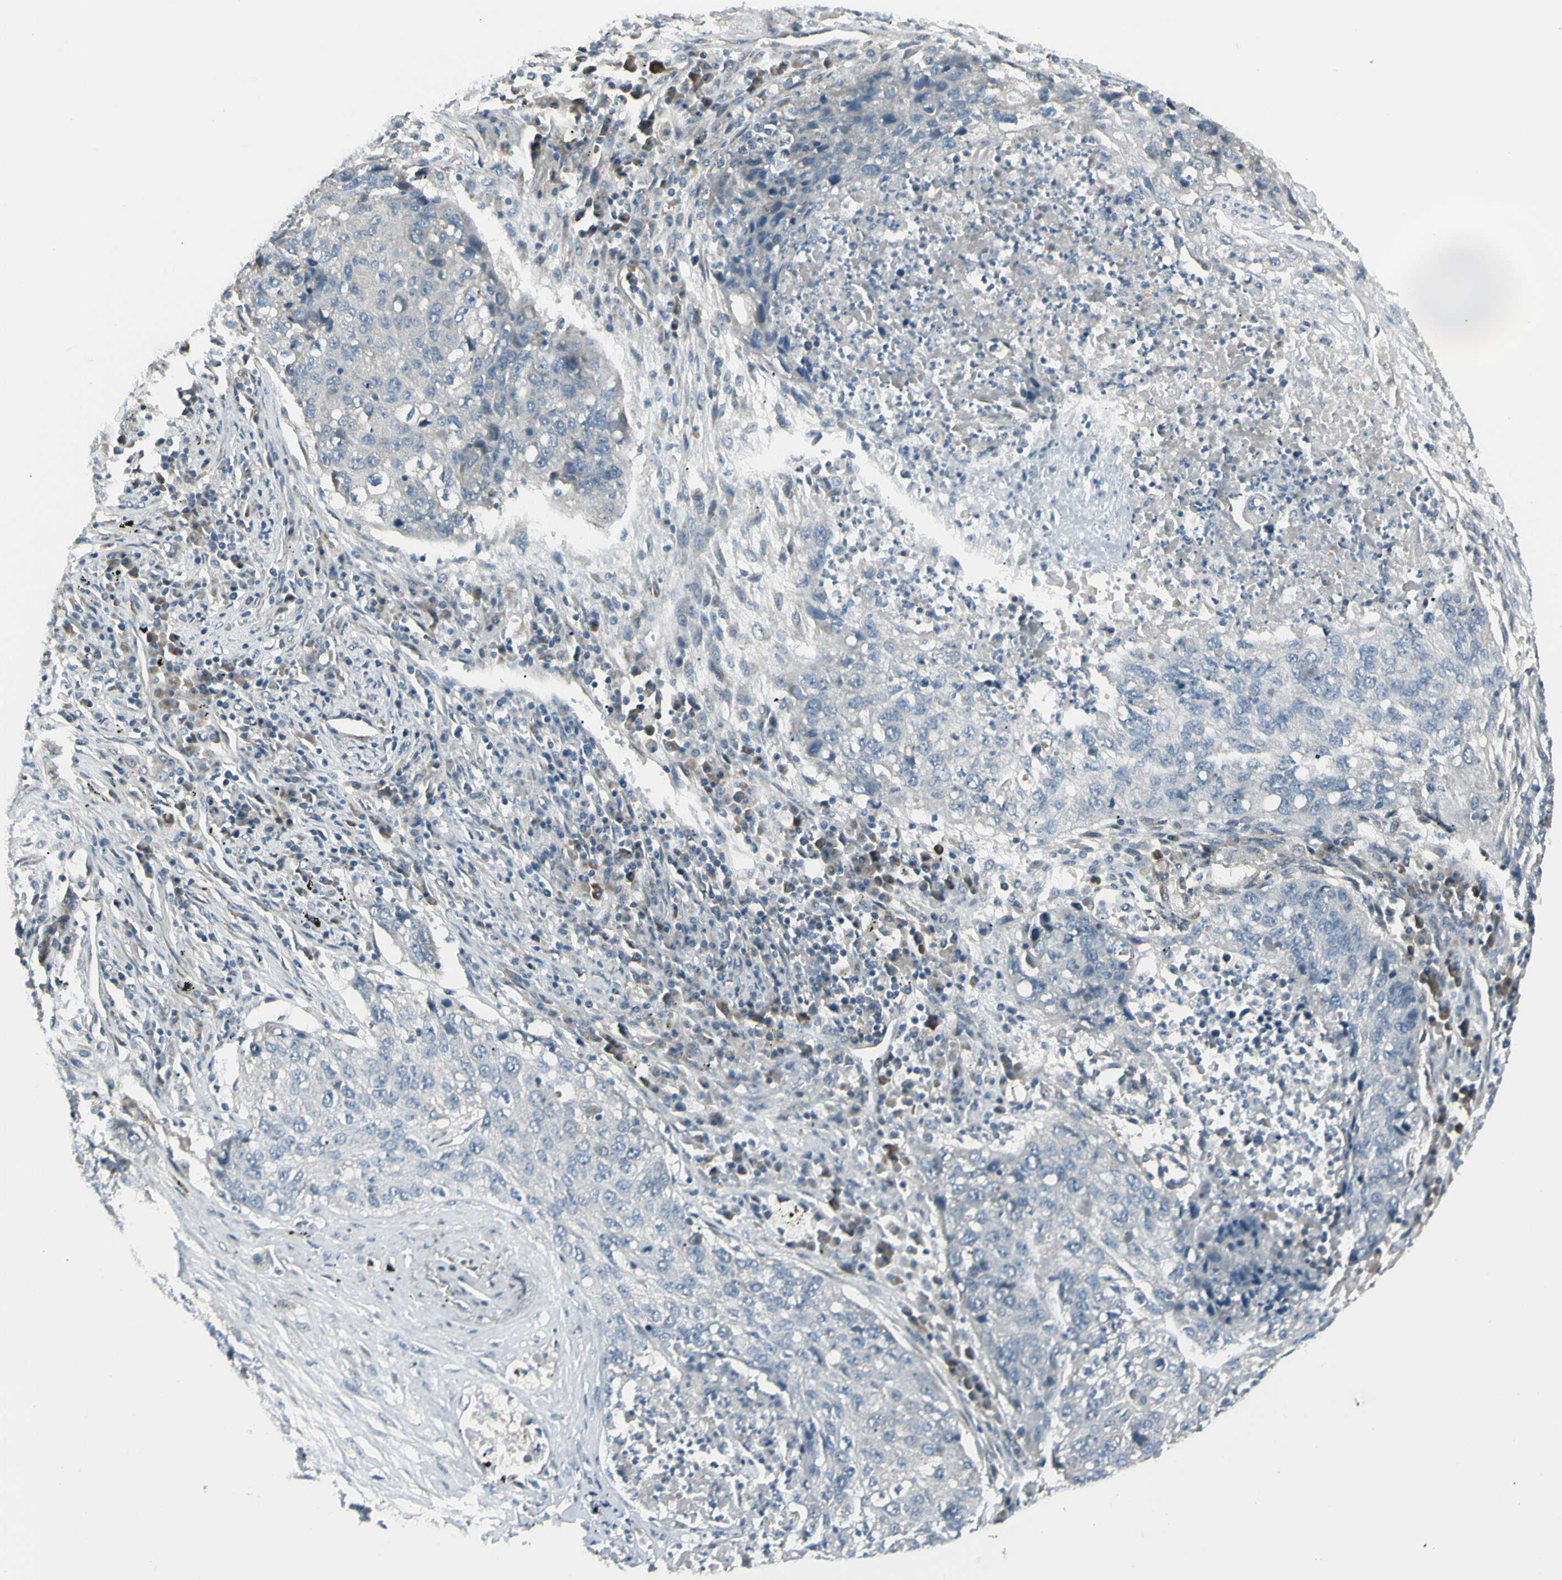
{"staining": {"intensity": "negative", "quantity": "none", "location": "none"}, "tissue": "lung cancer", "cell_type": "Tumor cells", "image_type": "cancer", "snomed": [{"axis": "morphology", "description": "Squamous cell carcinoma, NOS"}, {"axis": "topography", "description": "Lung"}], "caption": "The image shows no significant expression in tumor cells of lung cancer (squamous cell carcinoma). The staining was performed using DAB (3,3'-diaminobenzidine) to visualize the protein expression in brown, while the nuclei were stained in blue with hematoxylin (Magnification: 20x).", "gene": "NAXD", "patient": {"sex": "female", "age": 63}}